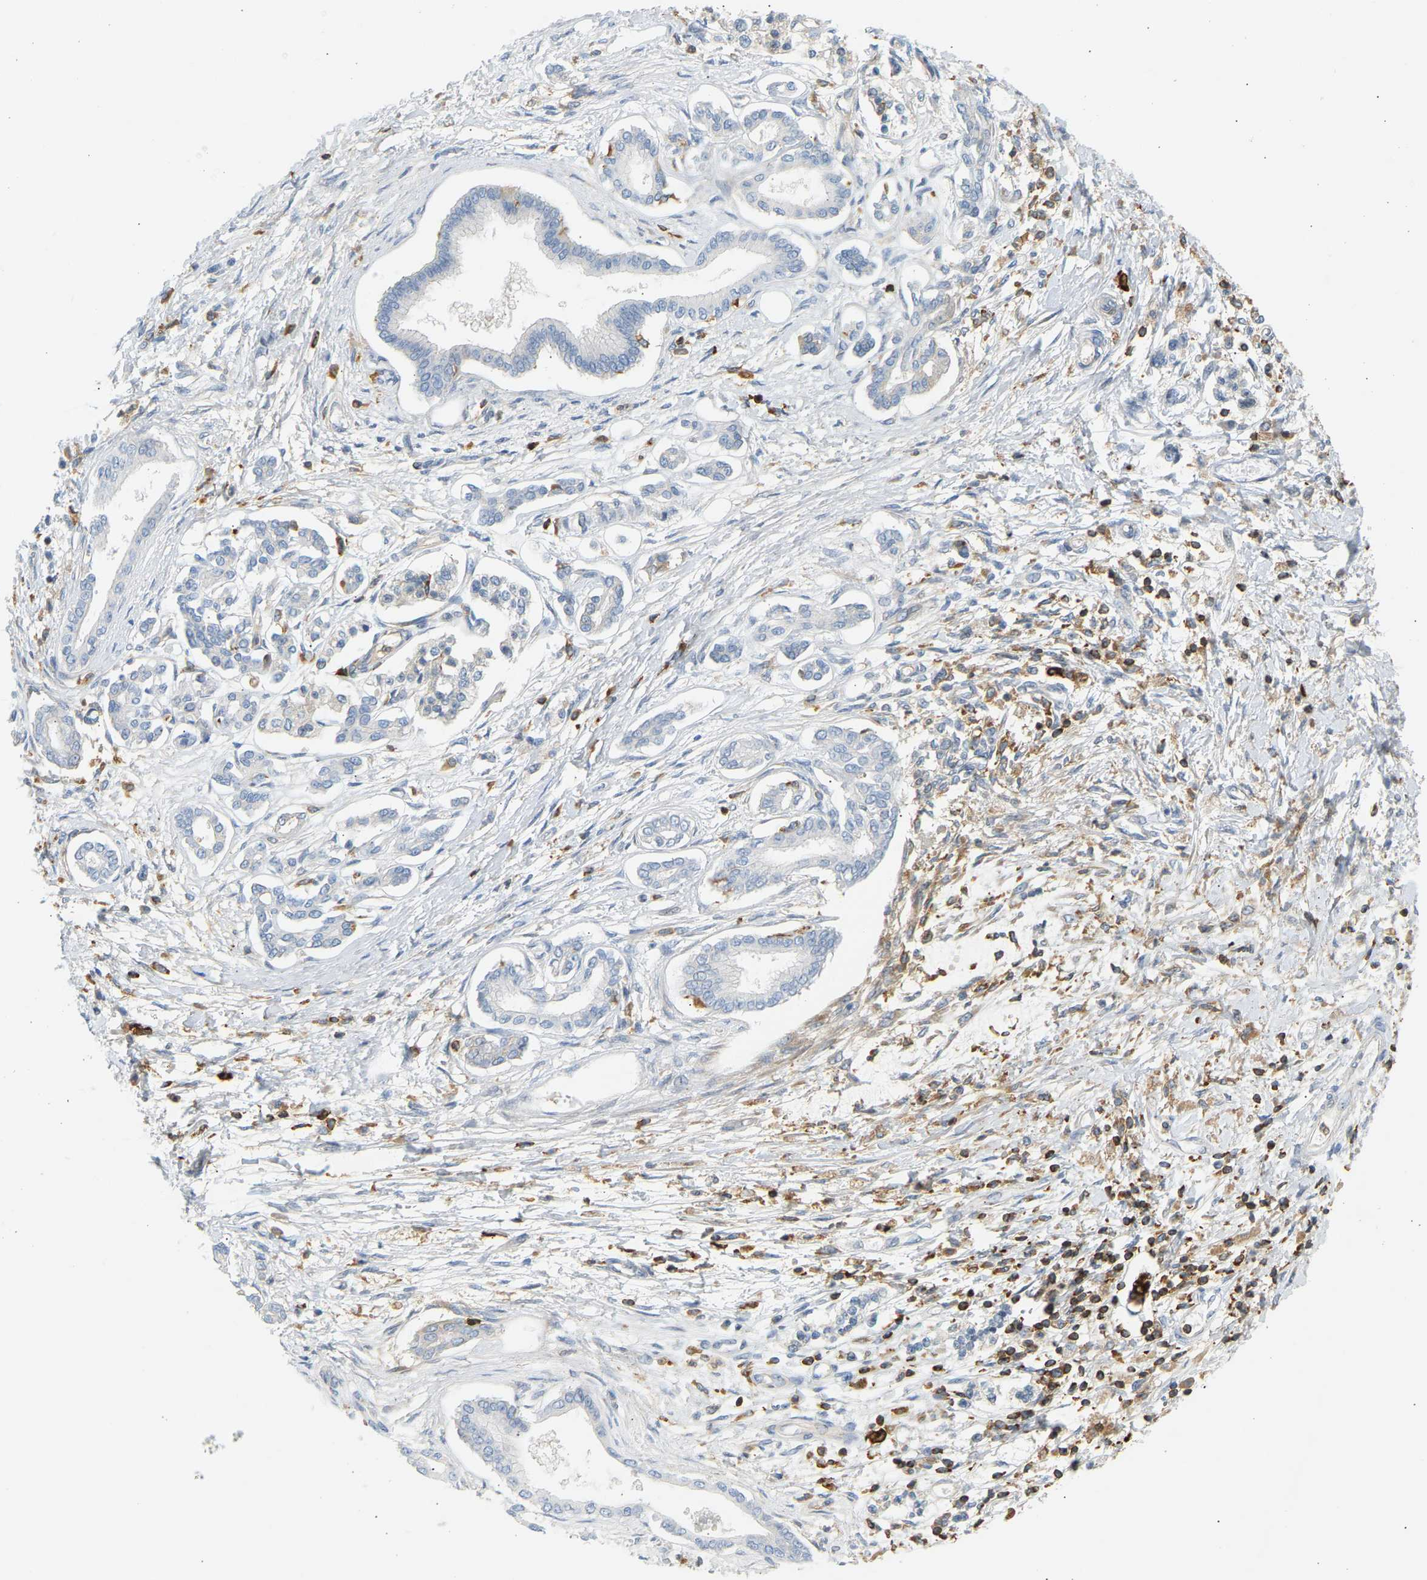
{"staining": {"intensity": "negative", "quantity": "none", "location": "none"}, "tissue": "pancreatic cancer", "cell_type": "Tumor cells", "image_type": "cancer", "snomed": [{"axis": "morphology", "description": "Adenocarcinoma, NOS"}, {"axis": "topography", "description": "Pancreas"}], "caption": "This is an IHC image of human adenocarcinoma (pancreatic). There is no positivity in tumor cells.", "gene": "FNBP1", "patient": {"sex": "male", "age": 56}}